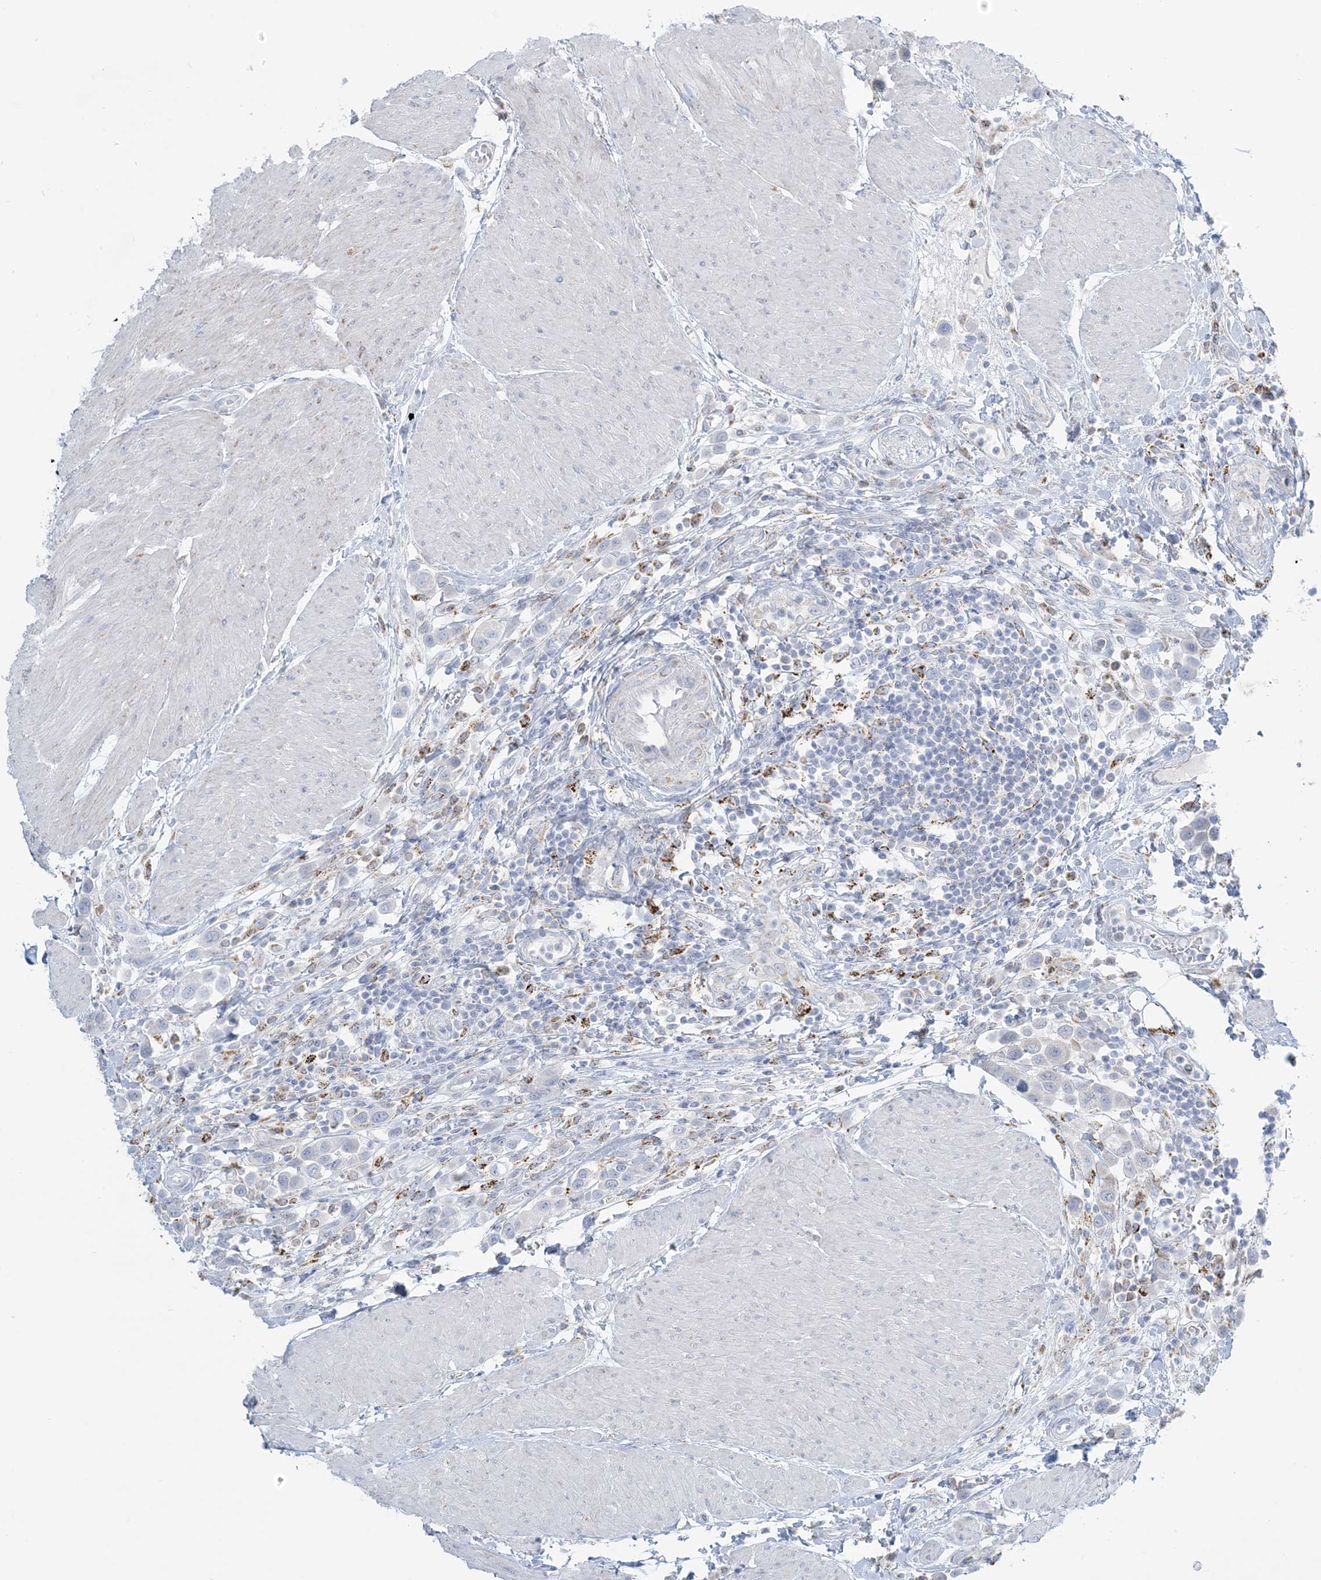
{"staining": {"intensity": "negative", "quantity": "none", "location": "none"}, "tissue": "urothelial cancer", "cell_type": "Tumor cells", "image_type": "cancer", "snomed": [{"axis": "morphology", "description": "Urothelial carcinoma, High grade"}, {"axis": "topography", "description": "Urinary bladder"}], "caption": "A high-resolution histopathology image shows IHC staining of urothelial cancer, which displays no significant positivity in tumor cells.", "gene": "ZDHHC4", "patient": {"sex": "male", "age": 50}}